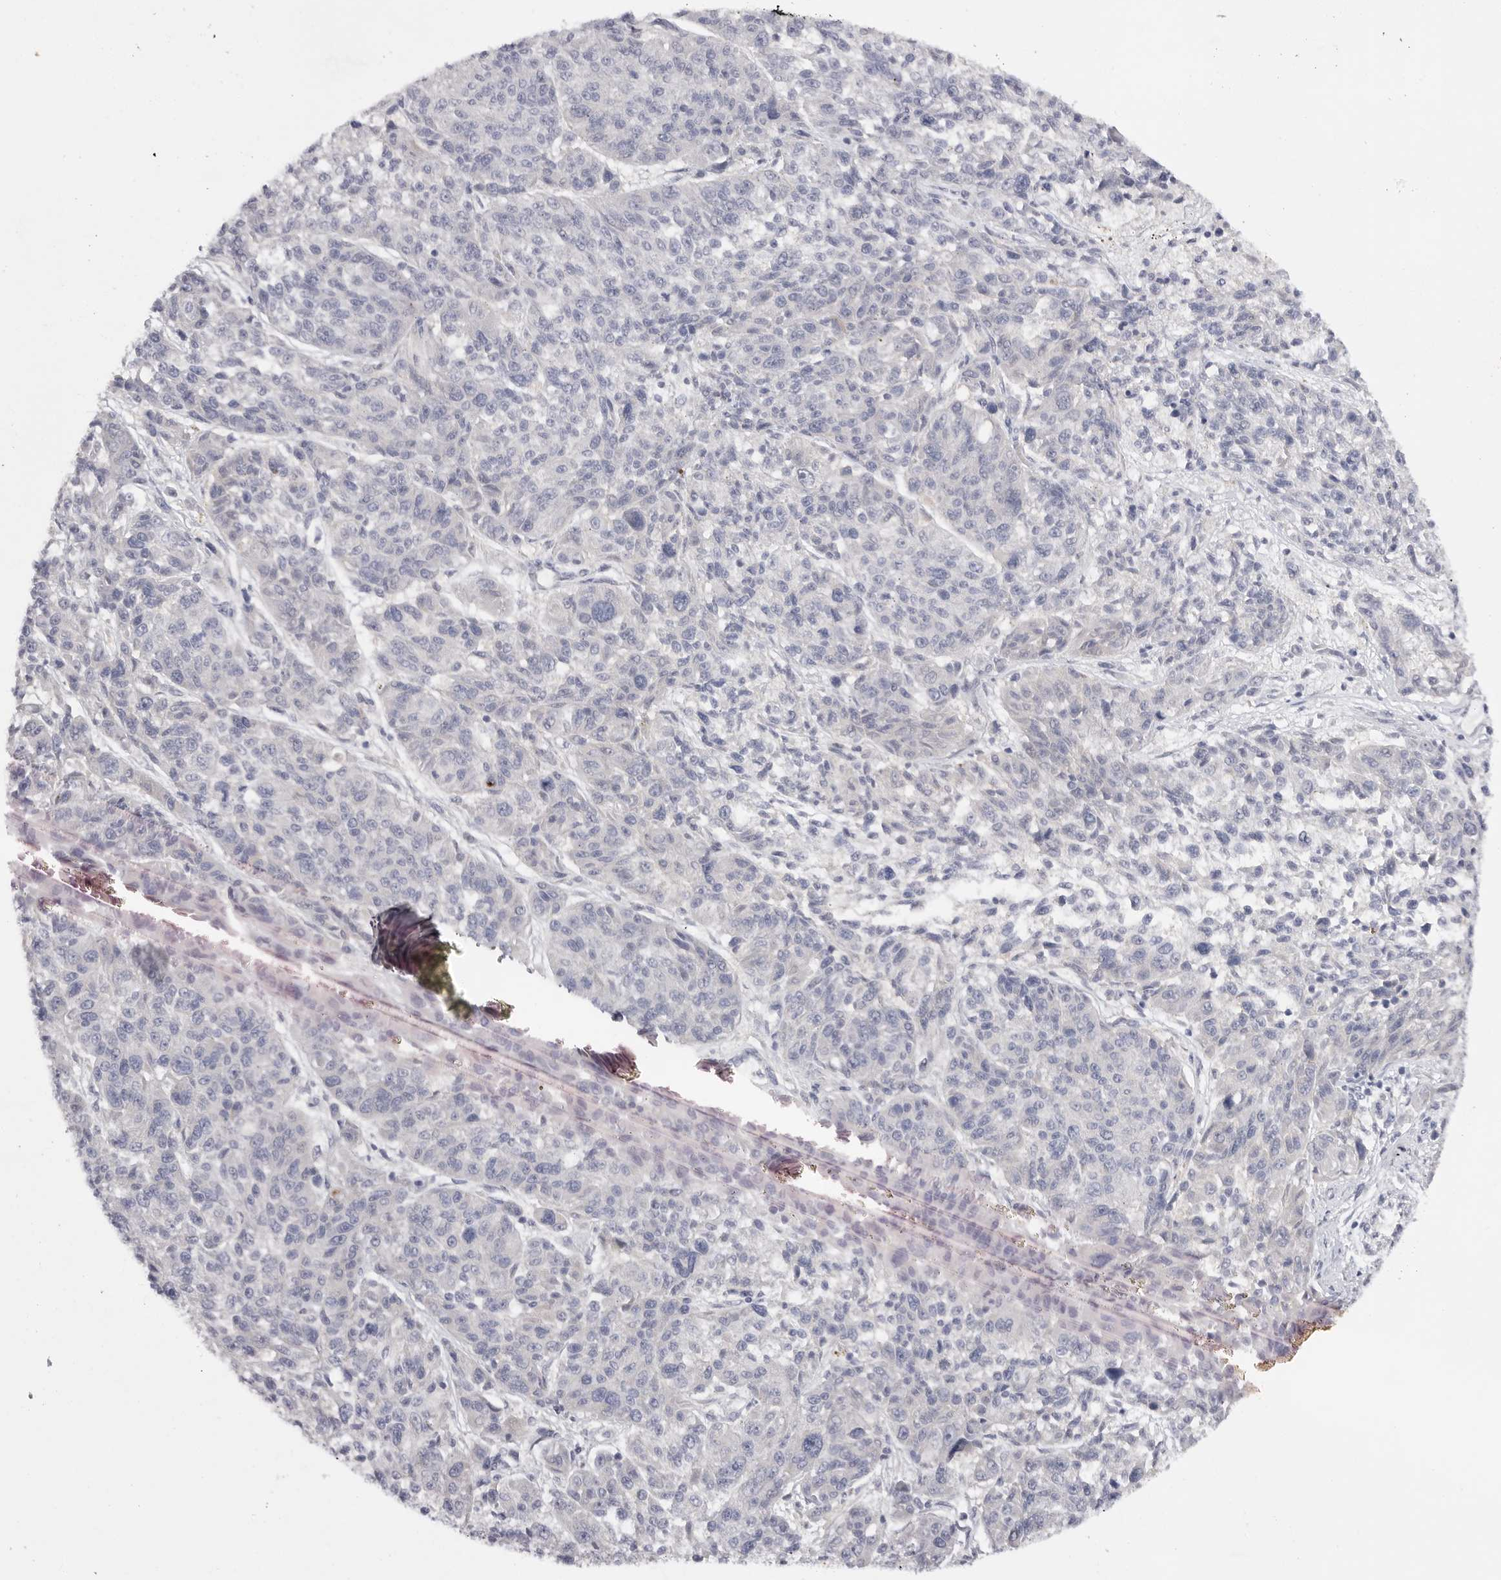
{"staining": {"intensity": "negative", "quantity": "none", "location": "none"}, "tissue": "melanoma", "cell_type": "Tumor cells", "image_type": "cancer", "snomed": [{"axis": "morphology", "description": "Malignant melanoma, NOS"}, {"axis": "topography", "description": "Skin"}], "caption": "Immunohistochemistry histopathology image of human melanoma stained for a protein (brown), which displays no expression in tumor cells.", "gene": "ELP3", "patient": {"sex": "male", "age": 53}}